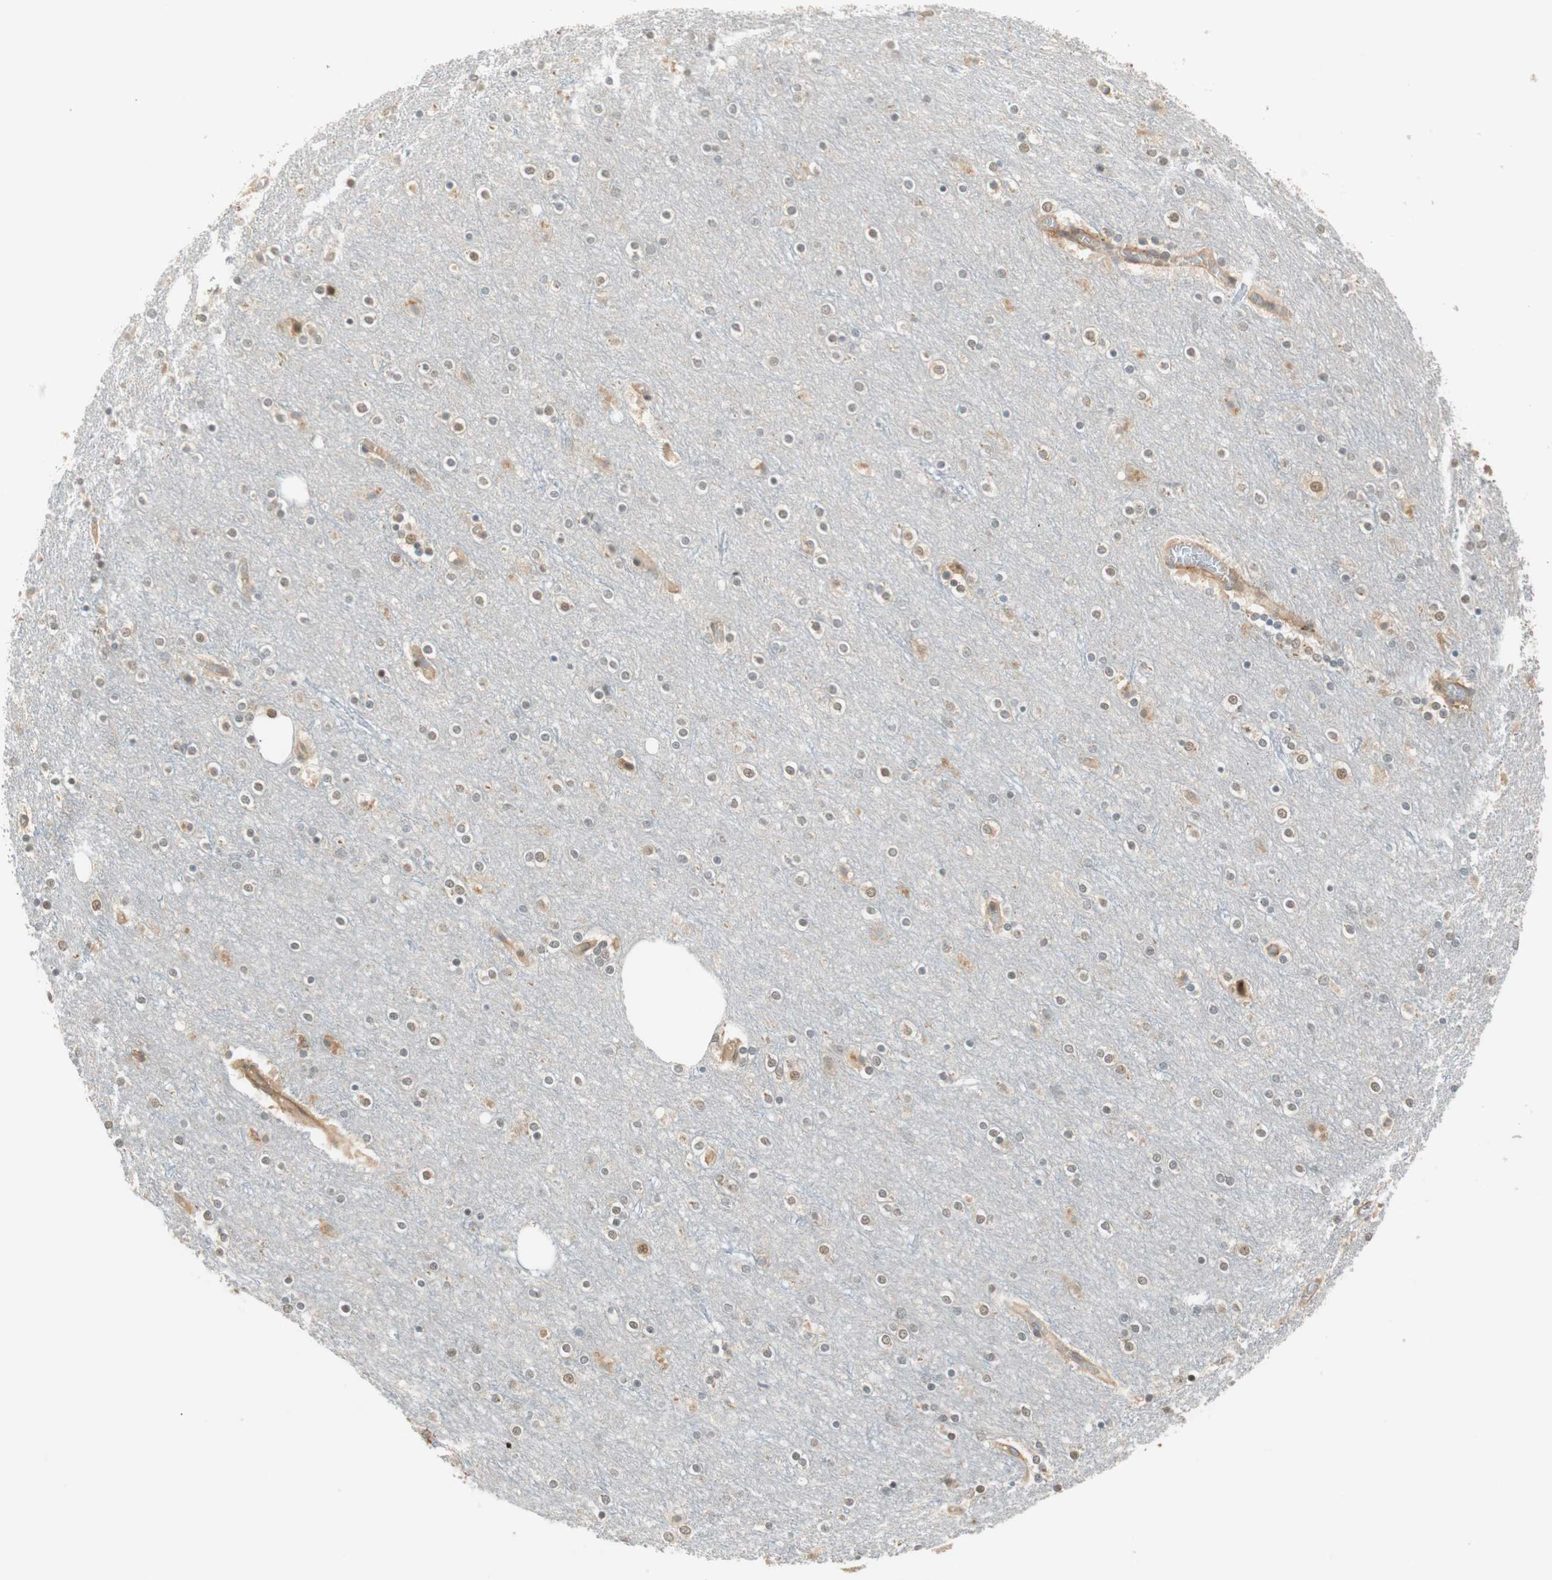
{"staining": {"intensity": "moderate", "quantity": ">75%", "location": "cytoplasmic/membranous"}, "tissue": "cerebral cortex", "cell_type": "Endothelial cells", "image_type": "normal", "snomed": [{"axis": "morphology", "description": "Normal tissue, NOS"}, {"axis": "topography", "description": "Cerebral cortex"}], "caption": "Endothelial cells reveal medium levels of moderate cytoplasmic/membranous staining in about >75% of cells in unremarkable cerebral cortex. Ihc stains the protein of interest in brown and the nuclei are stained blue.", "gene": "PSMD8", "patient": {"sex": "female", "age": 54}}